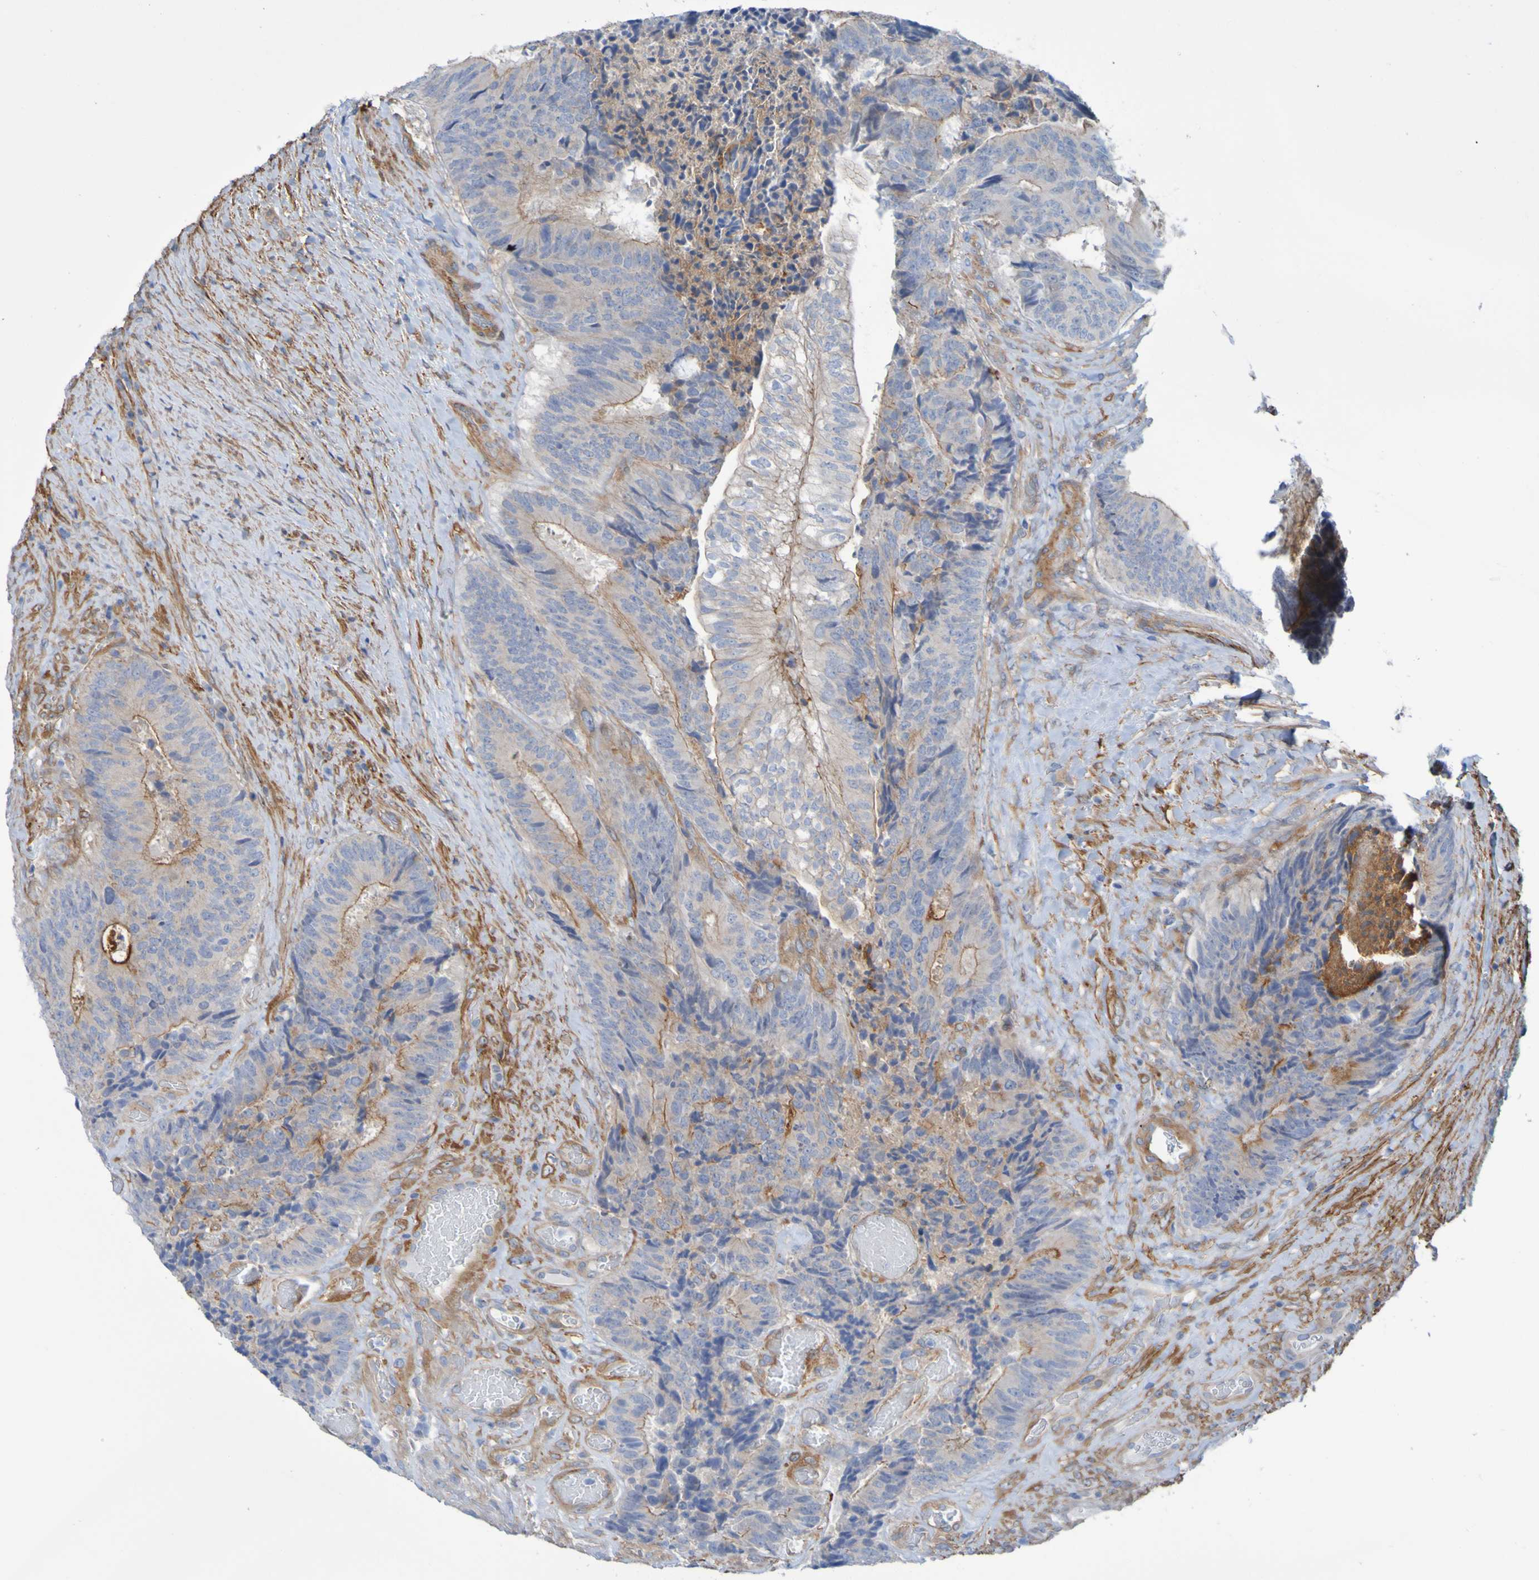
{"staining": {"intensity": "moderate", "quantity": "25%-75%", "location": "cytoplasmic/membranous"}, "tissue": "colorectal cancer", "cell_type": "Tumor cells", "image_type": "cancer", "snomed": [{"axis": "morphology", "description": "Adenocarcinoma, NOS"}, {"axis": "topography", "description": "Rectum"}], "caption": "Colorectal cancer stained with DAB immunohistochemistry (IHC) displays medium levels of moderate cytoplasmic/membranous positivity in about 25%-75% of tumor cells.", "gene": "LPP", "patient": {"sex": "male", "age": 72}}